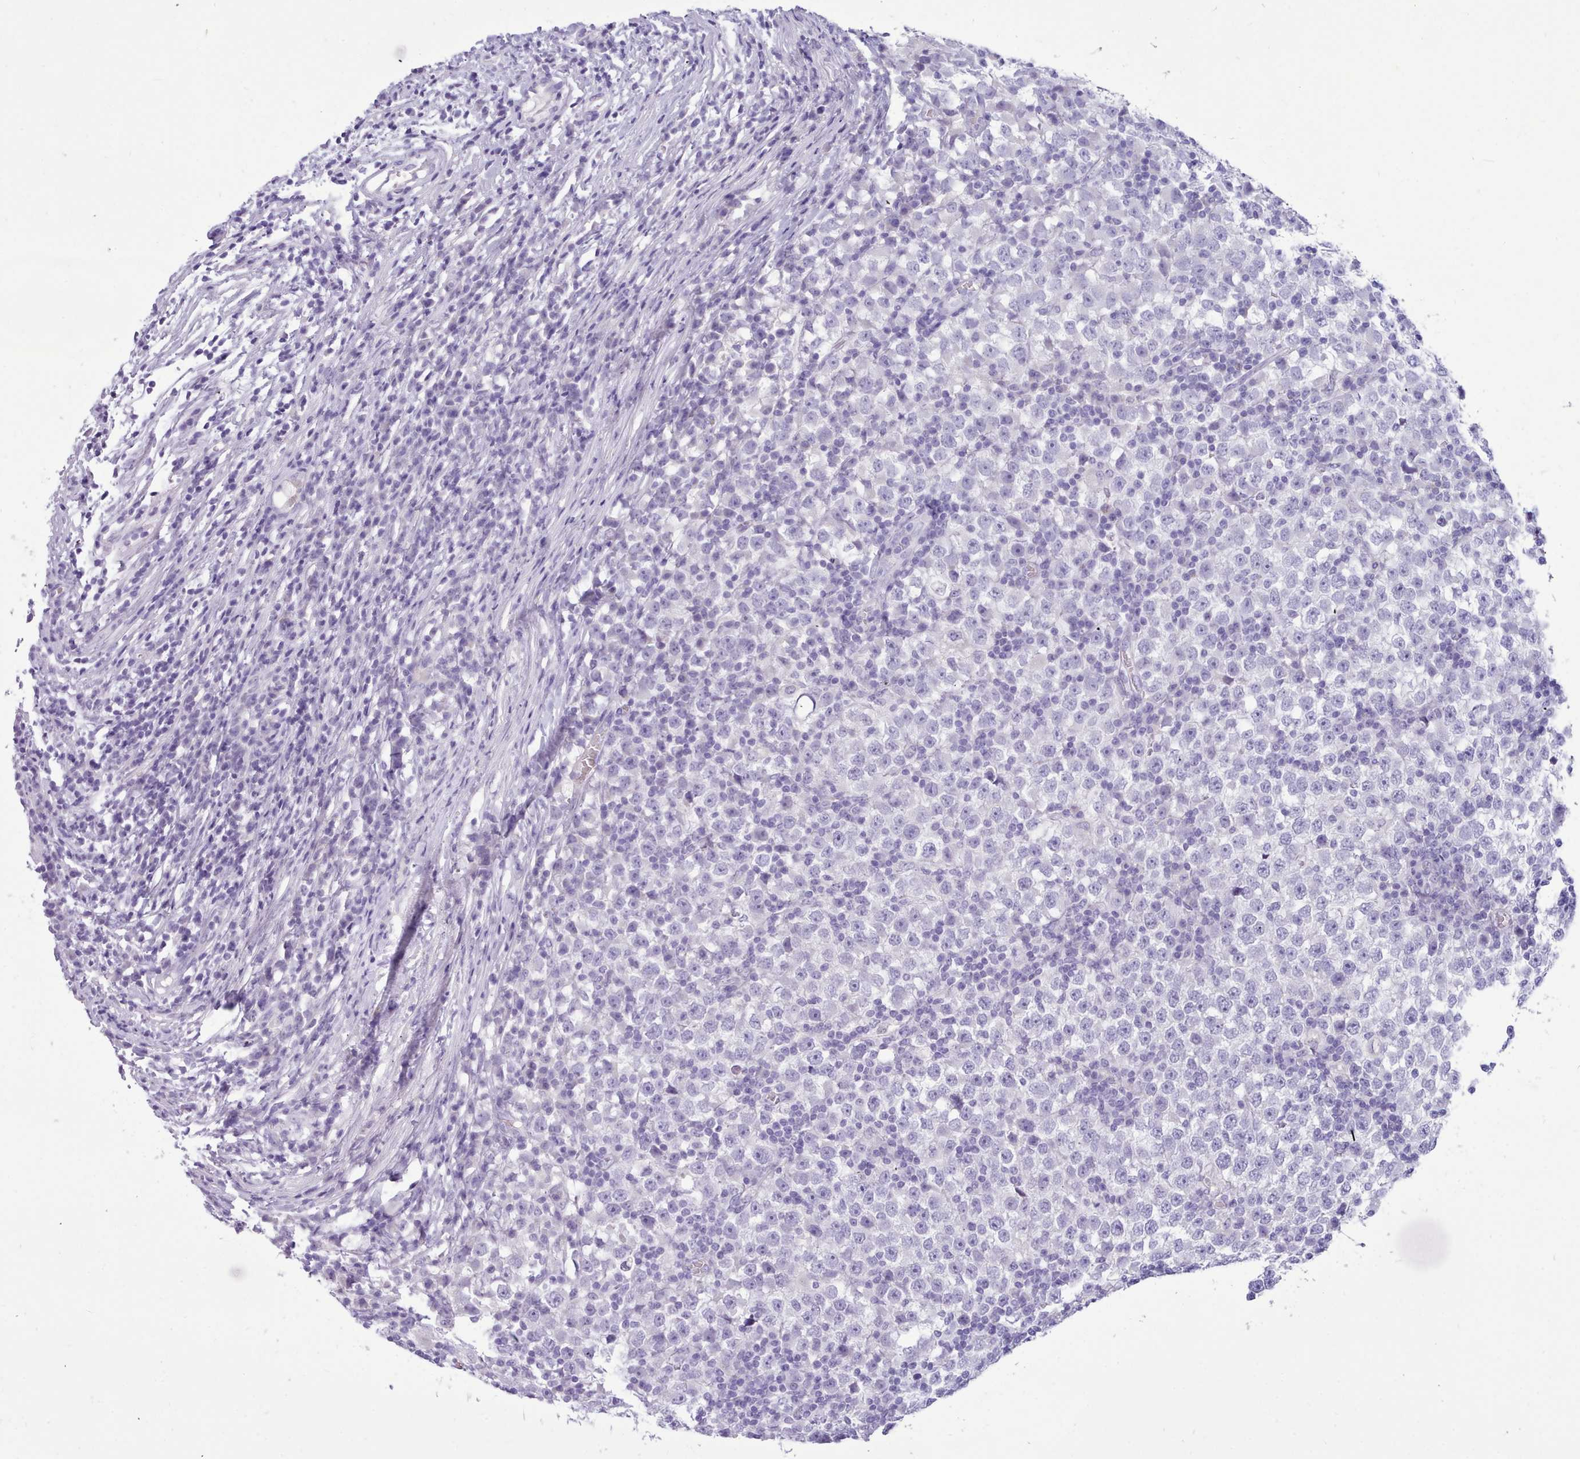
{"staining": {"intensity": "negative", "quantity": "none", "location": "none"}, "tissue": "testis cancer", "cell_type": "Tumor cells", "image_type": "cancer", "snomed": [{"axis": "morphology", "description": "Seminoma, NOS"}, {"axis": "topography", "description": "Testis"}], "caption": "Tumor cells show no significant positivity in testis seminoma. (DAB (3,3'-diaminobenzidine) immunohistochemistry, high magnification).", "gene": "NKX1-2", "patient": {"sex": "male", "age": 65}}